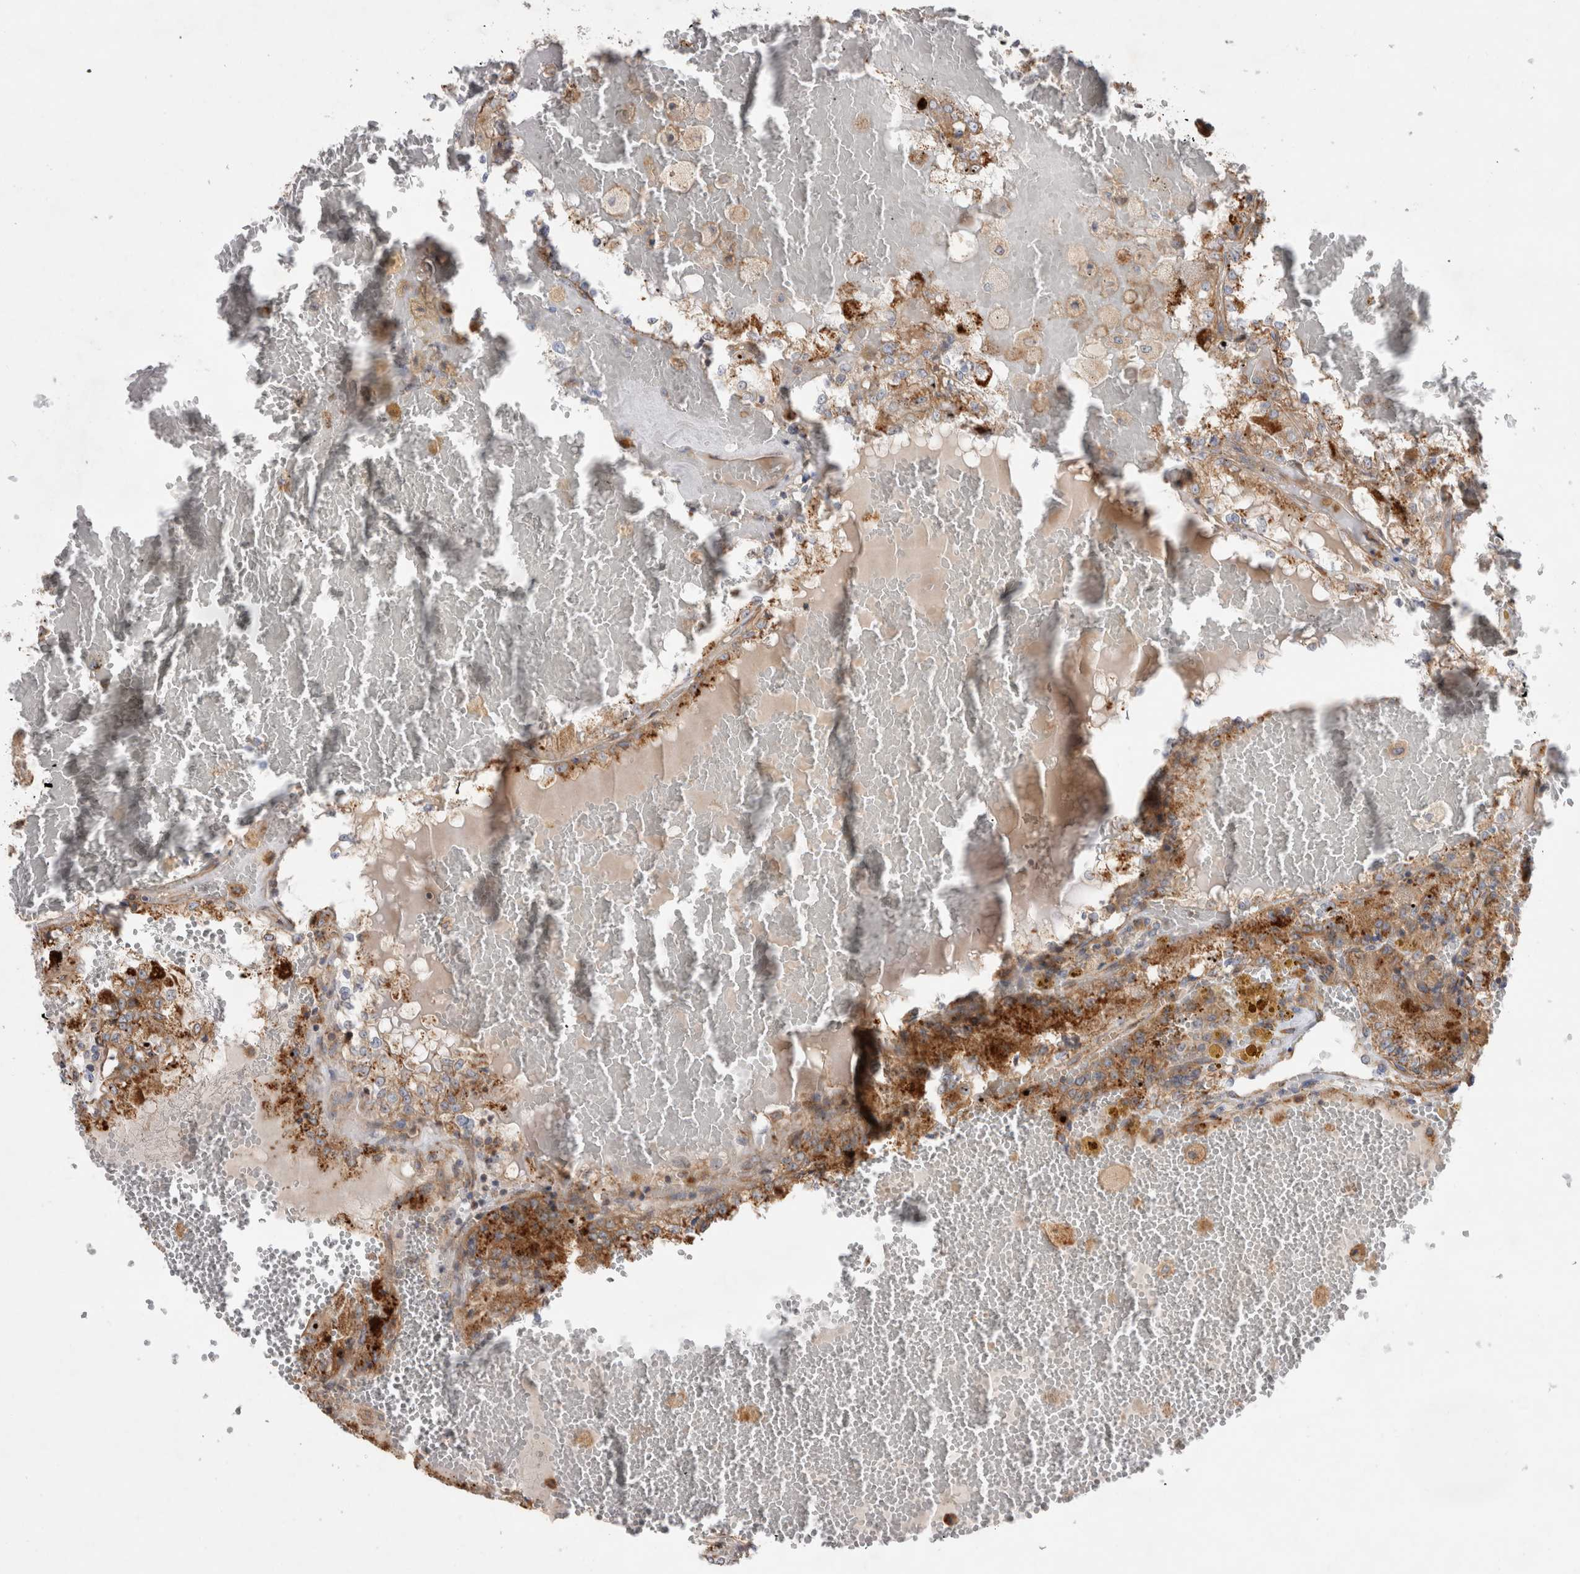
{"staining": {"intensity": "moderate", "quantity": ">75%", "location": "cytoplasmic/membranous"}, "tissue": "renal cancer", "cell_type": "Tumor cells", "image_type": "cancer", "snomed": [{"axis": "morphology", "description": "Adenocarcinoma, NOS"}, {"axis": "topography", "description": "Kidney"}], "caption": "Immunohistochemistry photomicrograph of neoplastic tissue: human renal cancer stained using IHC reveals medium levels of moderate protein expression localized specifically in the cytoplasmic/membranous of tumor cells, appearing as a cytoplasmic/membranous brown color.", "gene": "PDCD10", "patient": {"sex": "female", "age": 56}}